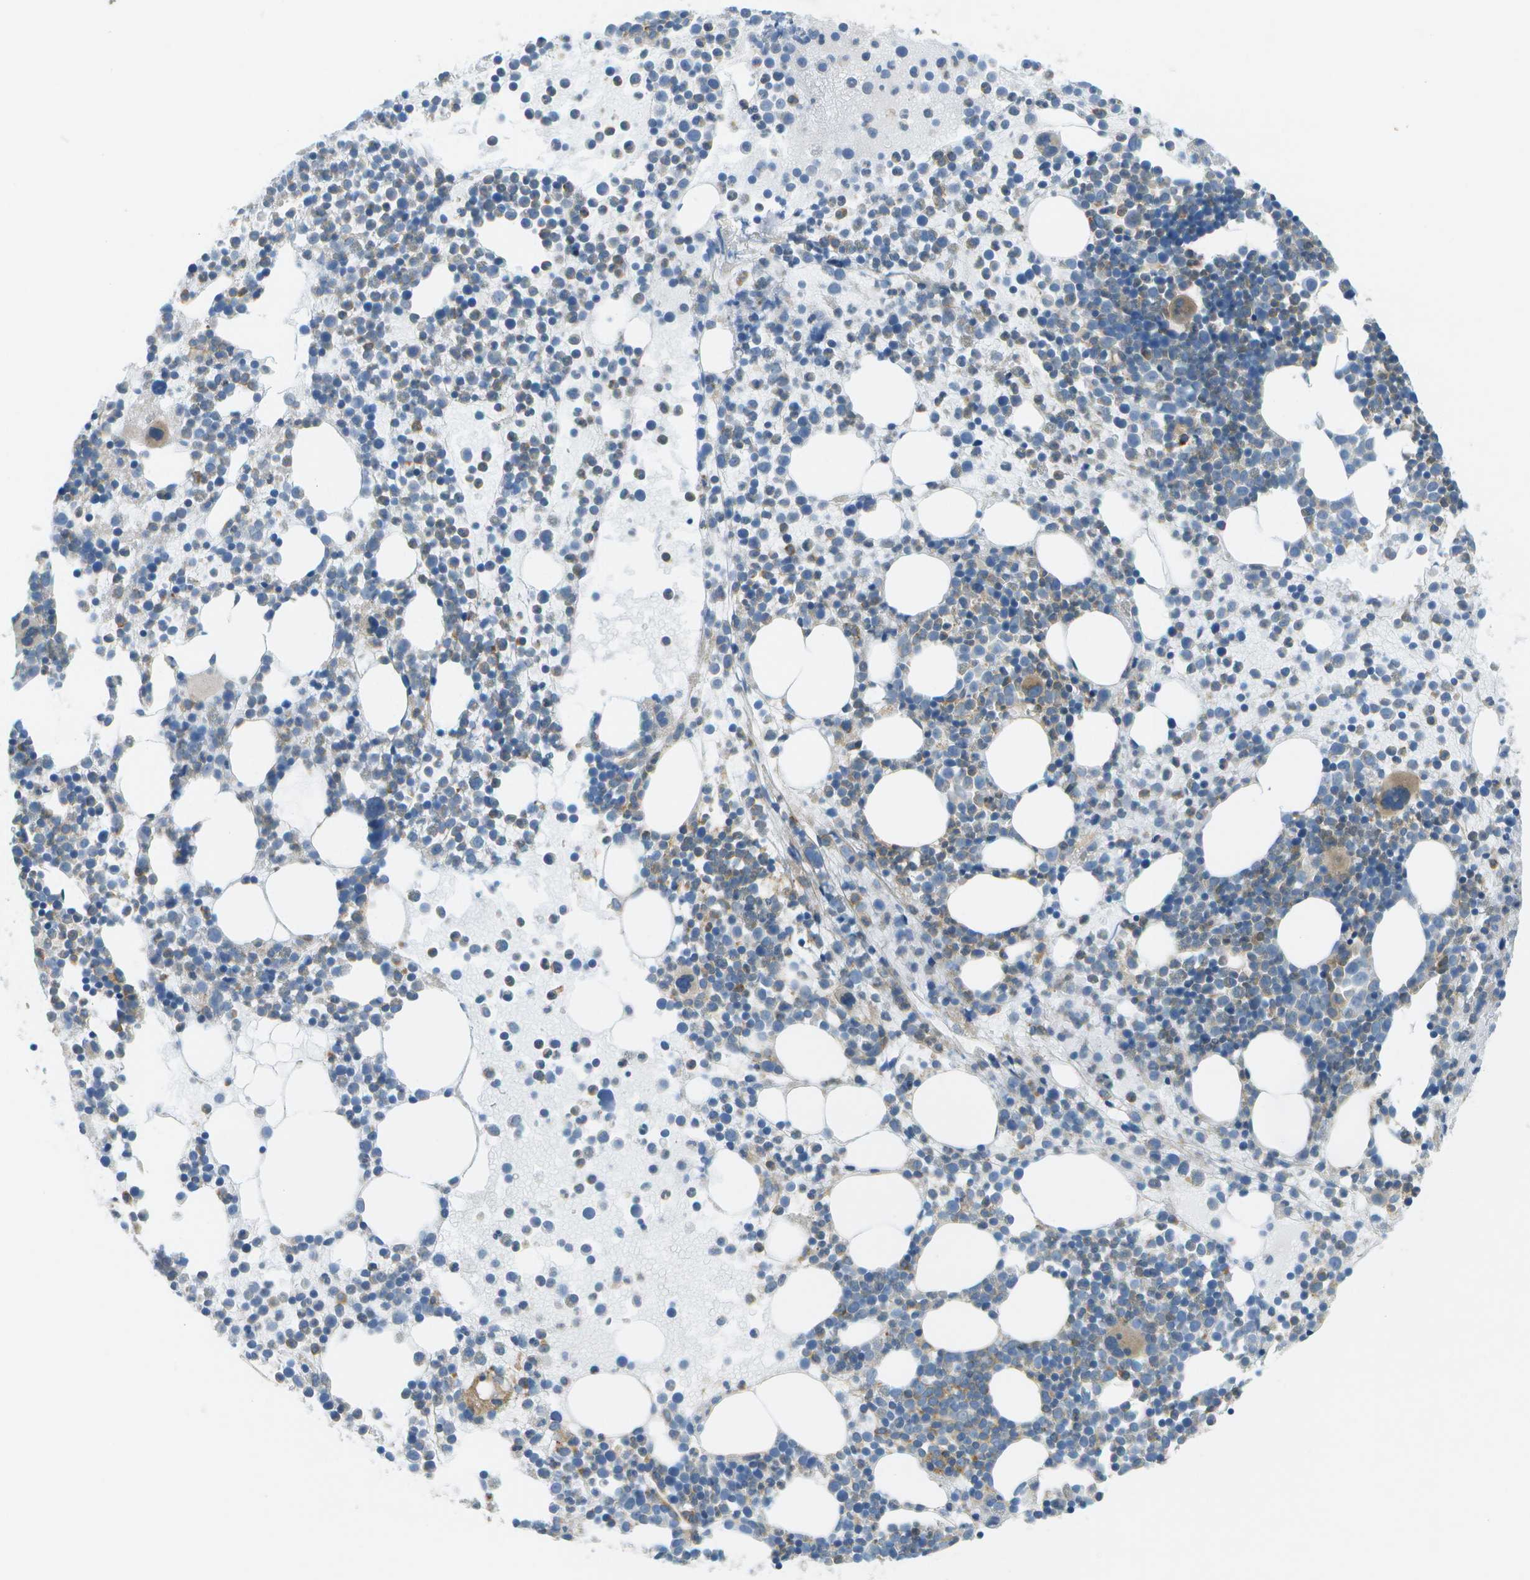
{"staining": {"intensity": "moderate", "quantity": "25%-75%", "location": "cytoplasmic/membranous"}, "tissue": "bone marrow", "cell_type": "Hematopoietic cells", "image_type": "normal", "snomed": [{"axis": "morphology", "description": "Normal tissue, NOS"}, {"axis": "morphology", "description": "Inflammation, NOS"}, {"axis": "topography", "description": "Bone marrow"}], "caption": "Bone marrow stained for a protein exhibits moderate cytoplasmic/membranous positivity in hematopoietic cells. (DAB (3,3'-diaminobenzidine) IHC, brown staining for protein, blue staining for nuclei).", "gene": "WNK2", "patient": {"sex": "male", "age": 58}}